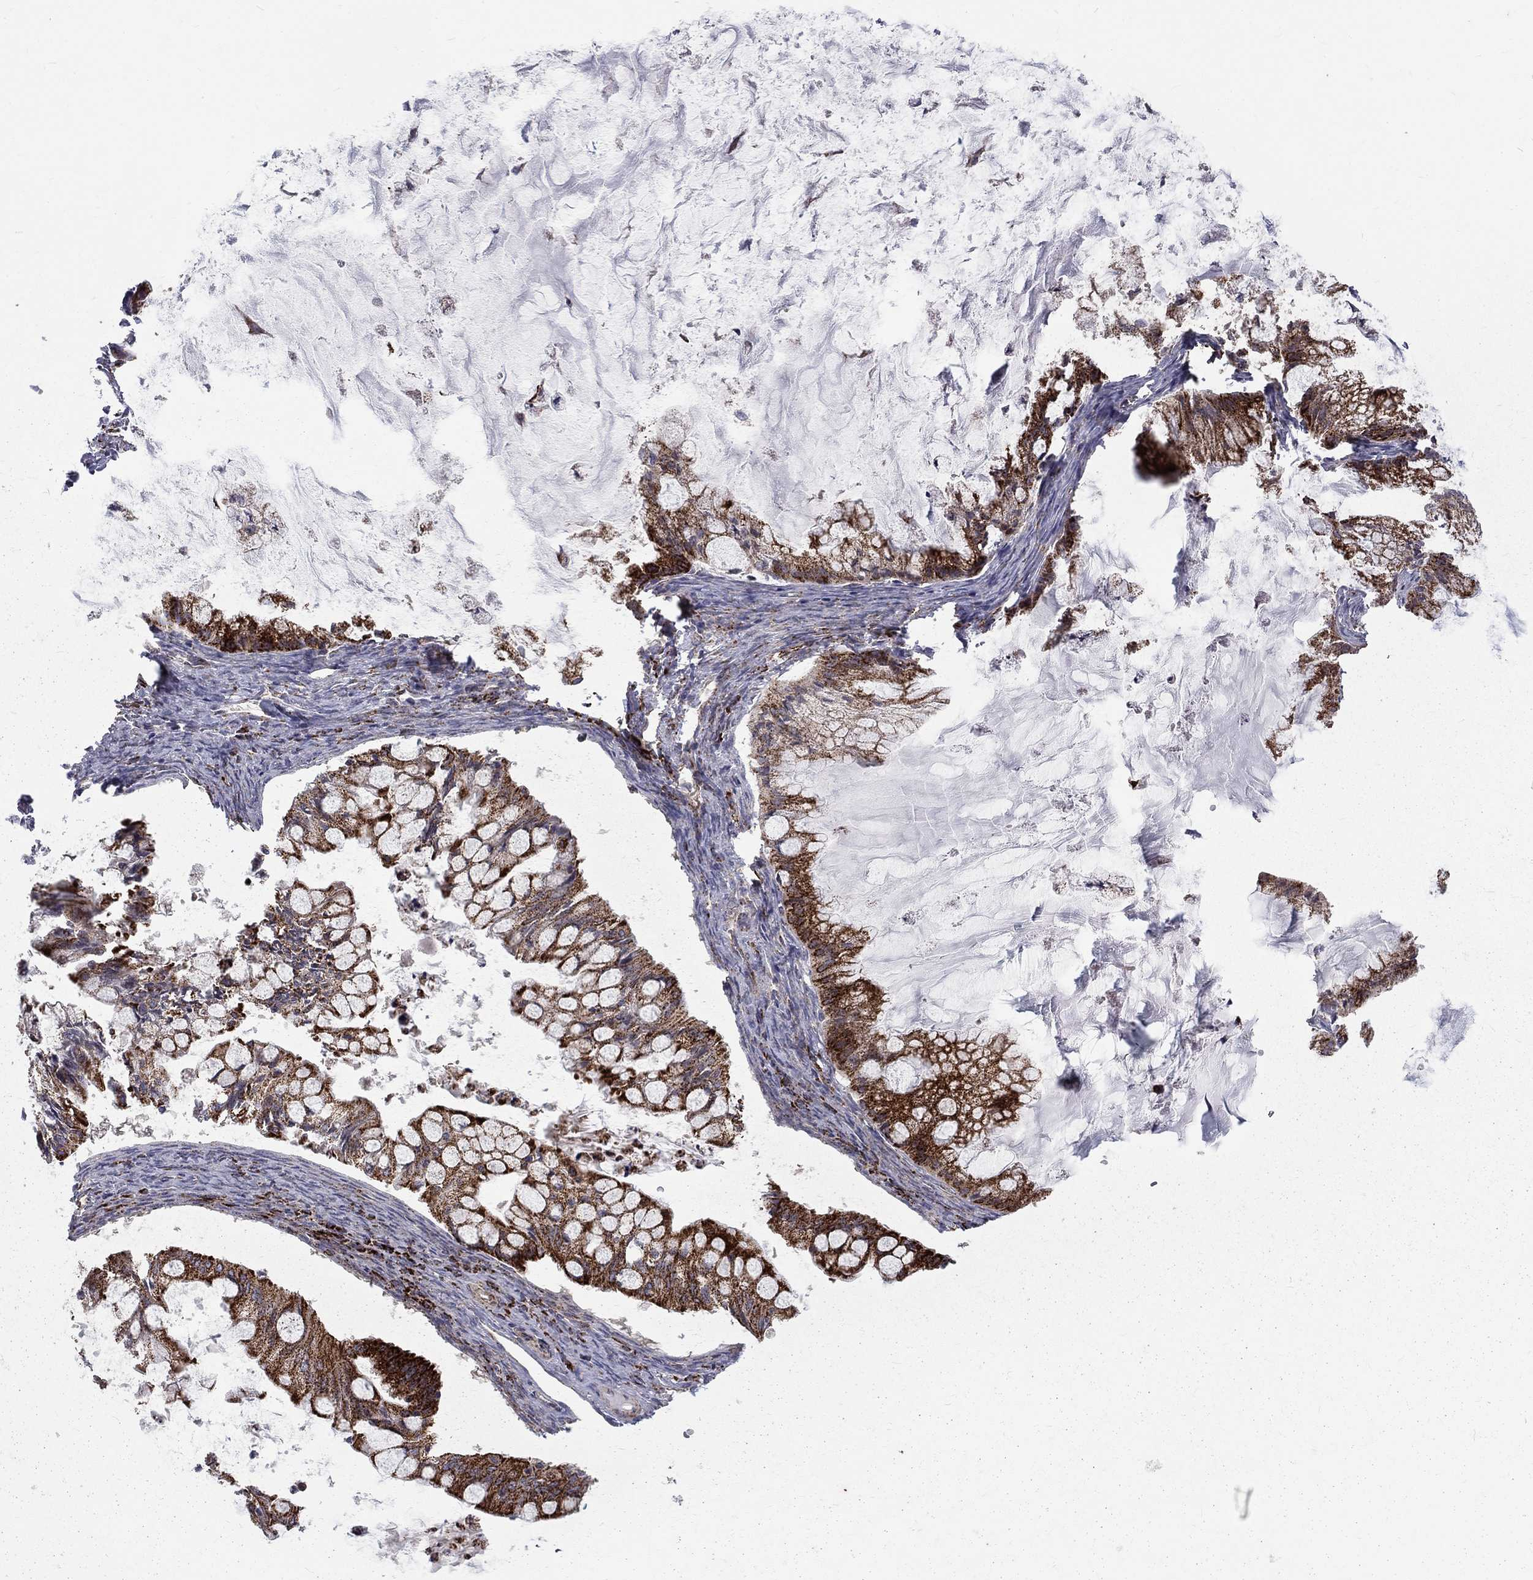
{"staining": {"intensity": "strong", "quantity": ">75%", "location": "cytoplasmic/membranous"}, "tissue": "ovarian cancer", "cell_type": "Tumor cells", "image_type": "cancer", "snomed": [{"axis": "morphology", "description": "Cystadenocarcinoma, mucinous, NOS"}, {"axis": "topography", "description": "Ovary"}], "caption": "Protein staining shows strong cytoplasmic/membranous positivity in about >75% of tumor cells in ovarian cancer (mucinous cystadenocarcinoma).", "gene": "ALDH1B1", "patient": {"sex": "female", "age": 57}}